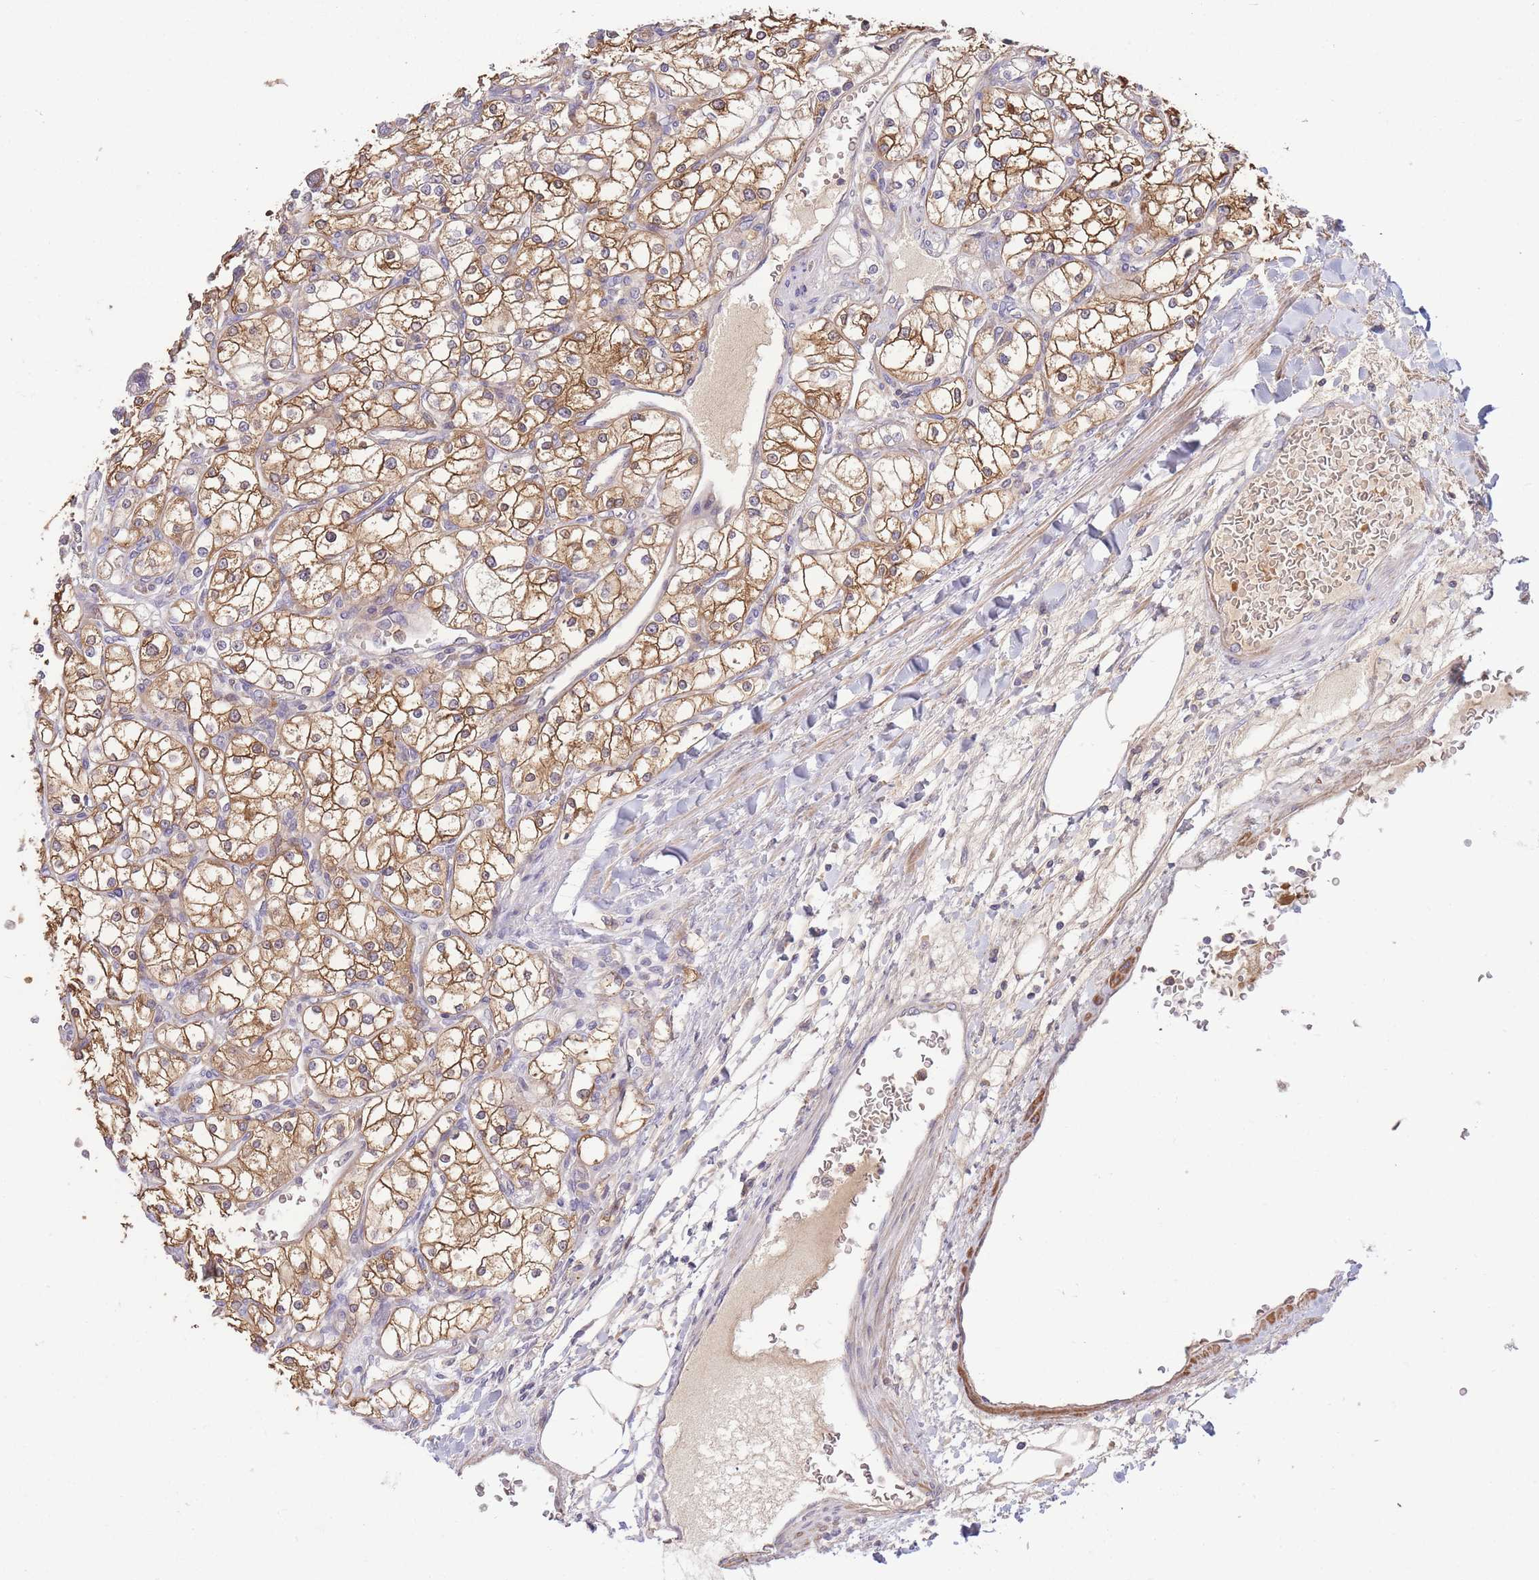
{"staining": {"intensity": "moderate", "quantity": ">75%", "location": "cytoplasmic/membranous"}, "tissue": "renal cancer", "cell_type": "Tumor cells", "image_type": "cancer", "snomed": [{"axis": "morphology", "description": "Adenocarcinoma, NOS"}, {"axis": "topography", "description": "Kidney"}], "caption": "DAB immunohistochemical staining of human adenocarcinoma (renal) displays moderate cytoplasmic/membranous protein staining in about >75% of tumor cells.", "gene": "ZNF304", "patient": {"sex": "male", "age": 80}}